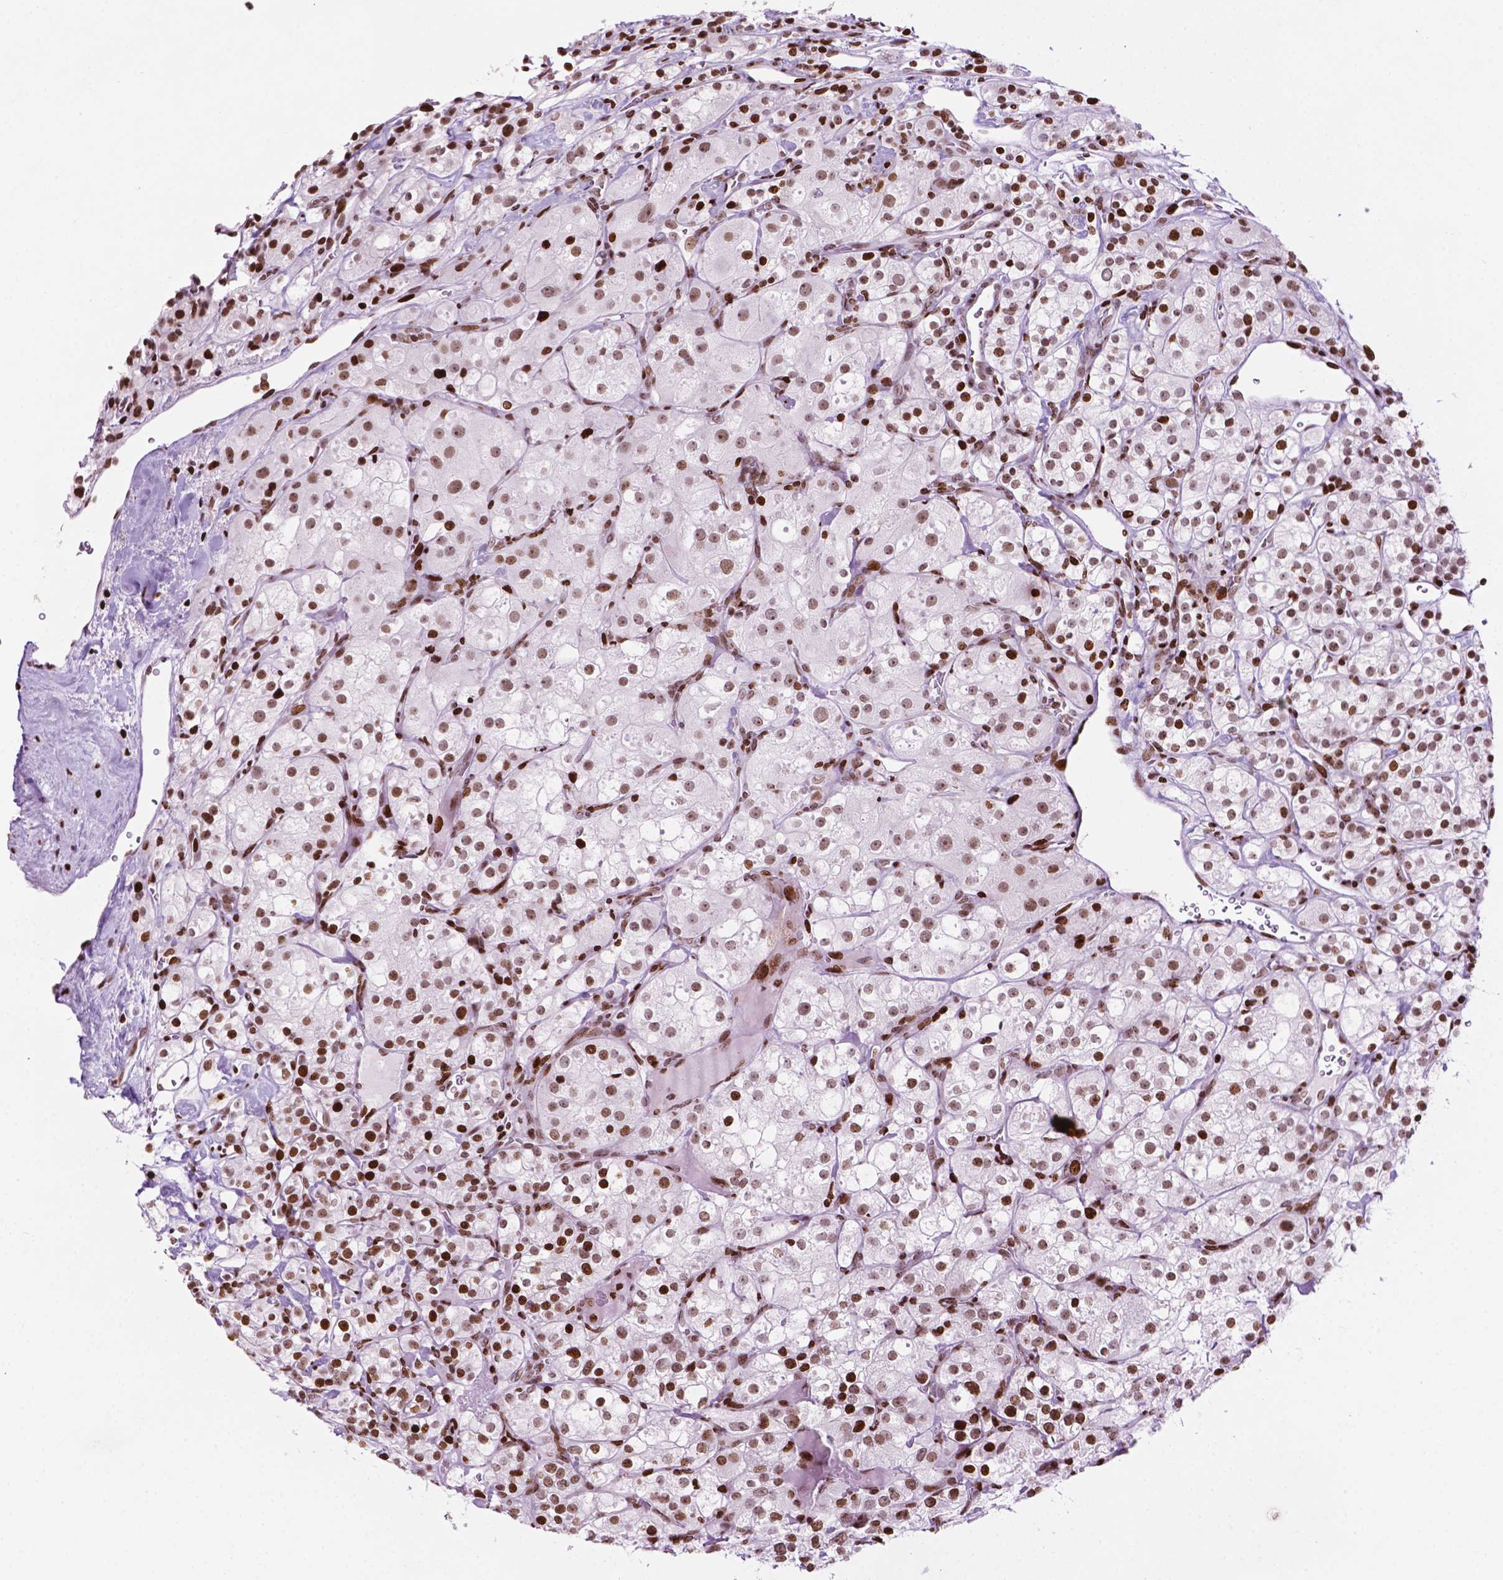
{"staining": {"intensity": "moderate", "quantity": ">75%", "location": "nuclear"}, "tissue": "renal cancer", "cell_type": "Tumor cells", "image_type": "cancer", "snomed": [{"axis": "morphology", "description": "Adenocarcinoma, NOS"}, {"axis": "topography", "description": "Kidney"}], "caption": "Approximately >75% of tumor cells in human renal cancer show moderate nuclear protein expression as visualized by brown immunohistochemical staining.", "gene": "TMEM250", "patient": {"sex": "male", "age": 77}}